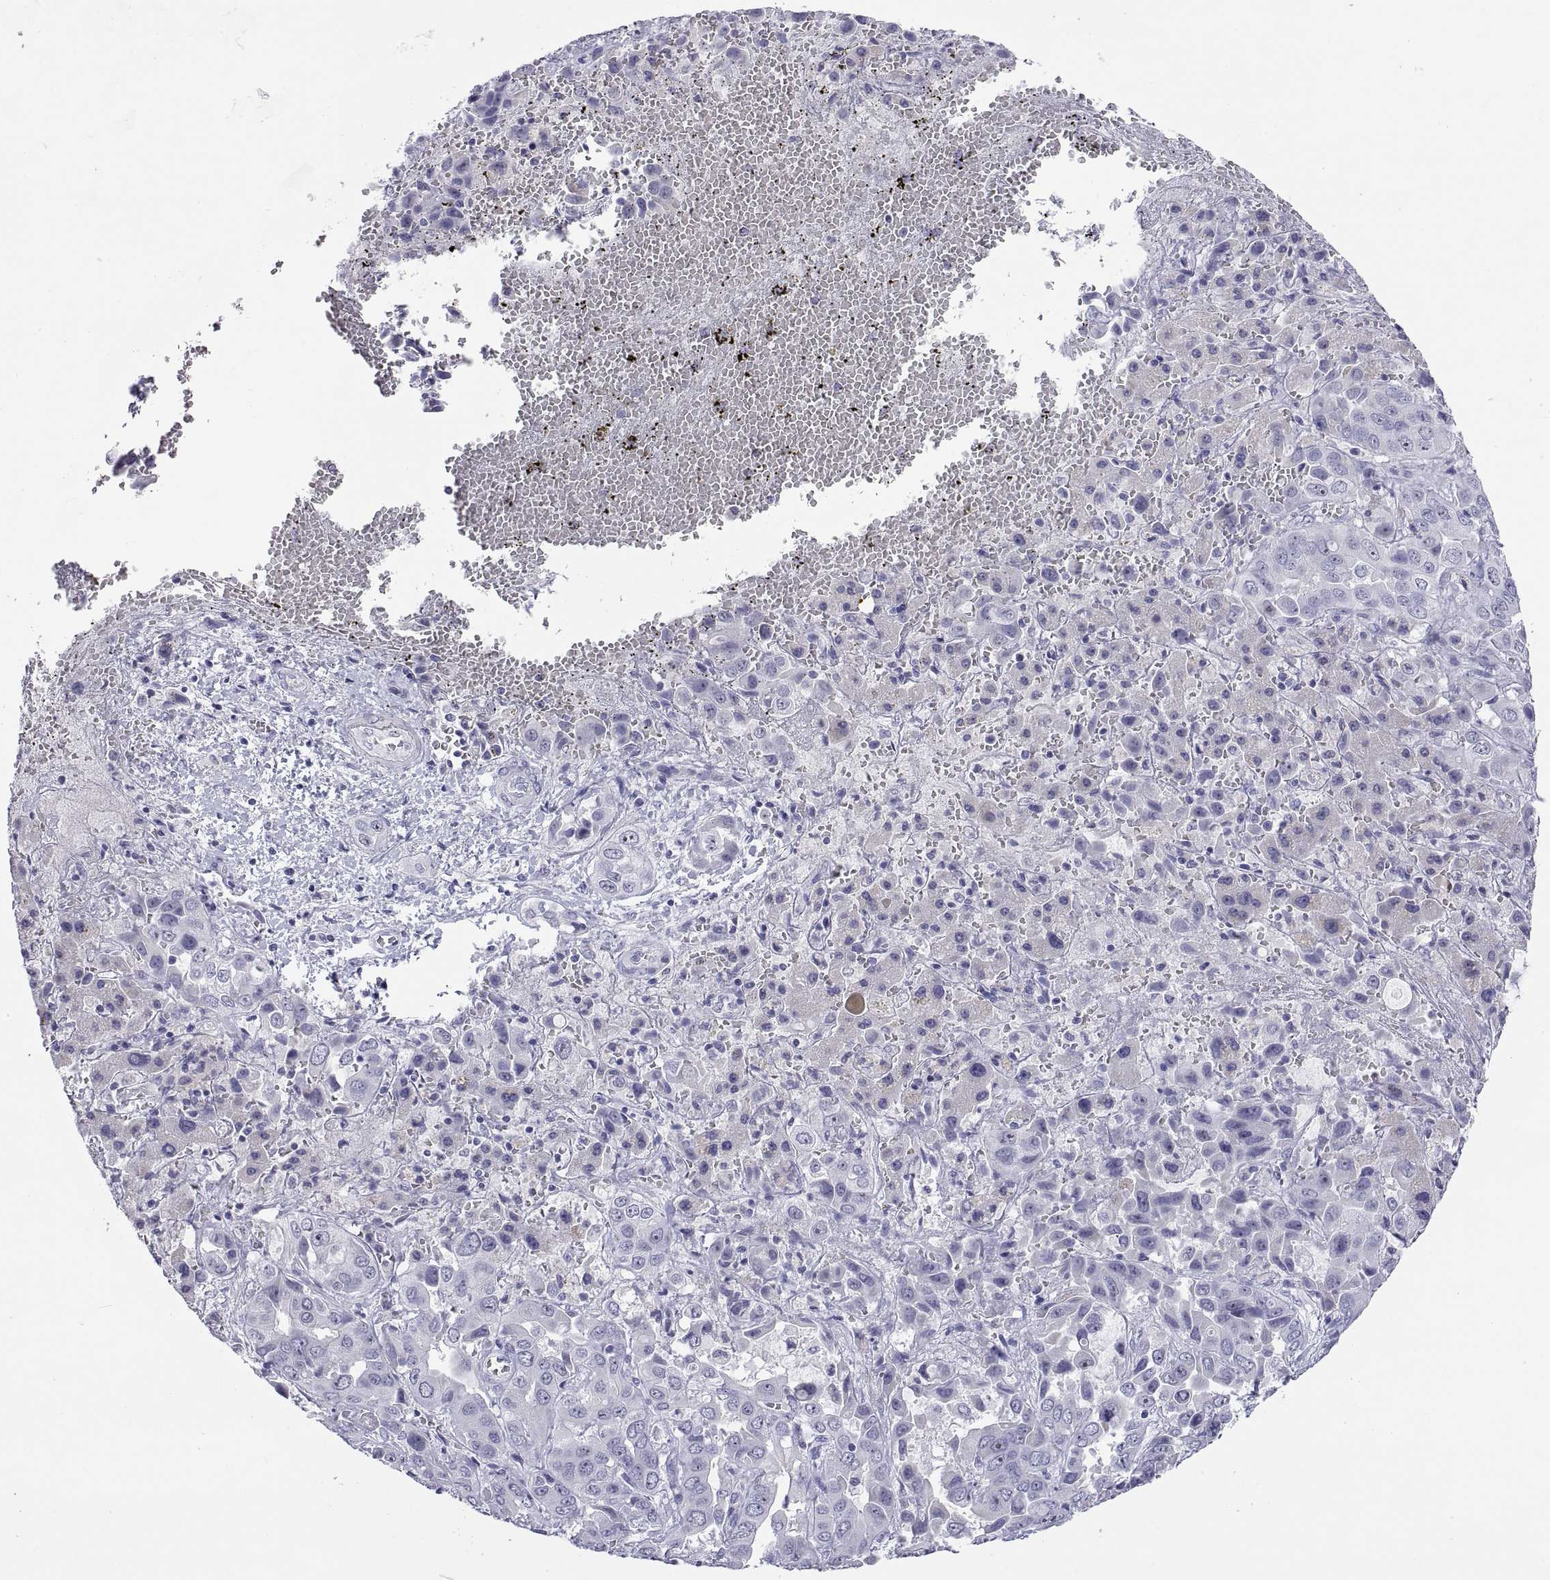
{"staining": {"intensity": "negative", "quantity": "none", "location": "none"}, "tissue": "liver cancer", "cell_type": "Tumor cells", "image_type": "cancer", "snomed": [{"axis": "morphology", "description": "Cholangiocarcinoma"}, {"axis": "topography", "description": "Liver"}], "caption": "Immunohistochemistry (IHC) image of human liver cancer stained for a protein (brown), which displays no positivity in tumor cells.", "gene": "VSX2", "patient": {"sex": "female", "age": 52}}